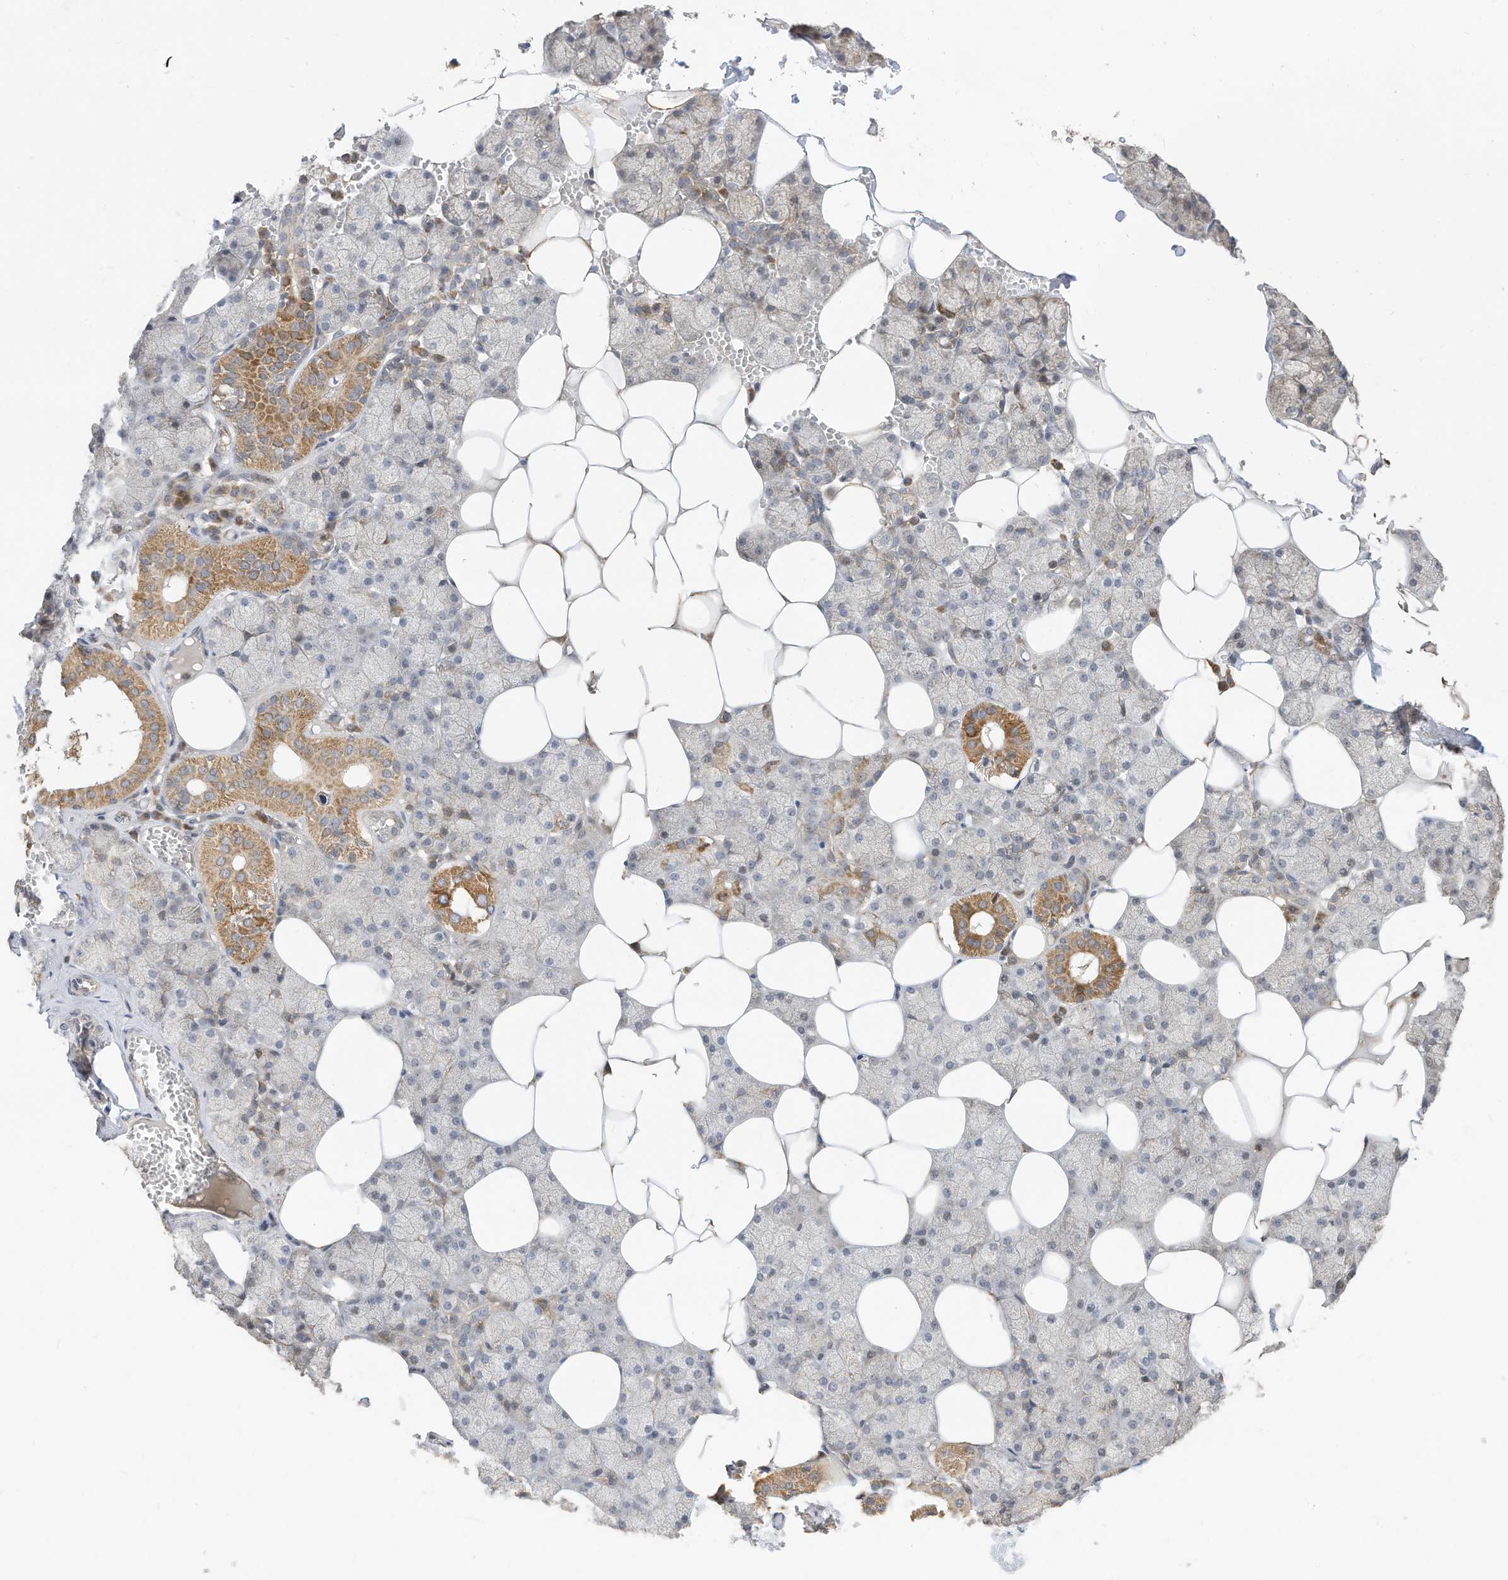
{"staining": {"intensity": "moderate", "quantity": "<25%", "location": "cytoplasmic/membranous"}, "tissue": "salivary gland", "cell_type": "Glandular cells", "image_type": "normal", "snomed": [{"axis": "morphology", "description": "Normal tissue, NOS"}, {"axis": "topography", "description": "Salivary gland"}], "caption": "This image exhibits unremarkable salivary gland stained with immunohistochemistry to label a protein in brown. The cytoplasmic/membranous of glandular cells show moderate positivity for the protein. Nuclei are counter-stained blue.", "gene": "CAGE1", "patient": {"sex": "male", "age": 62}}